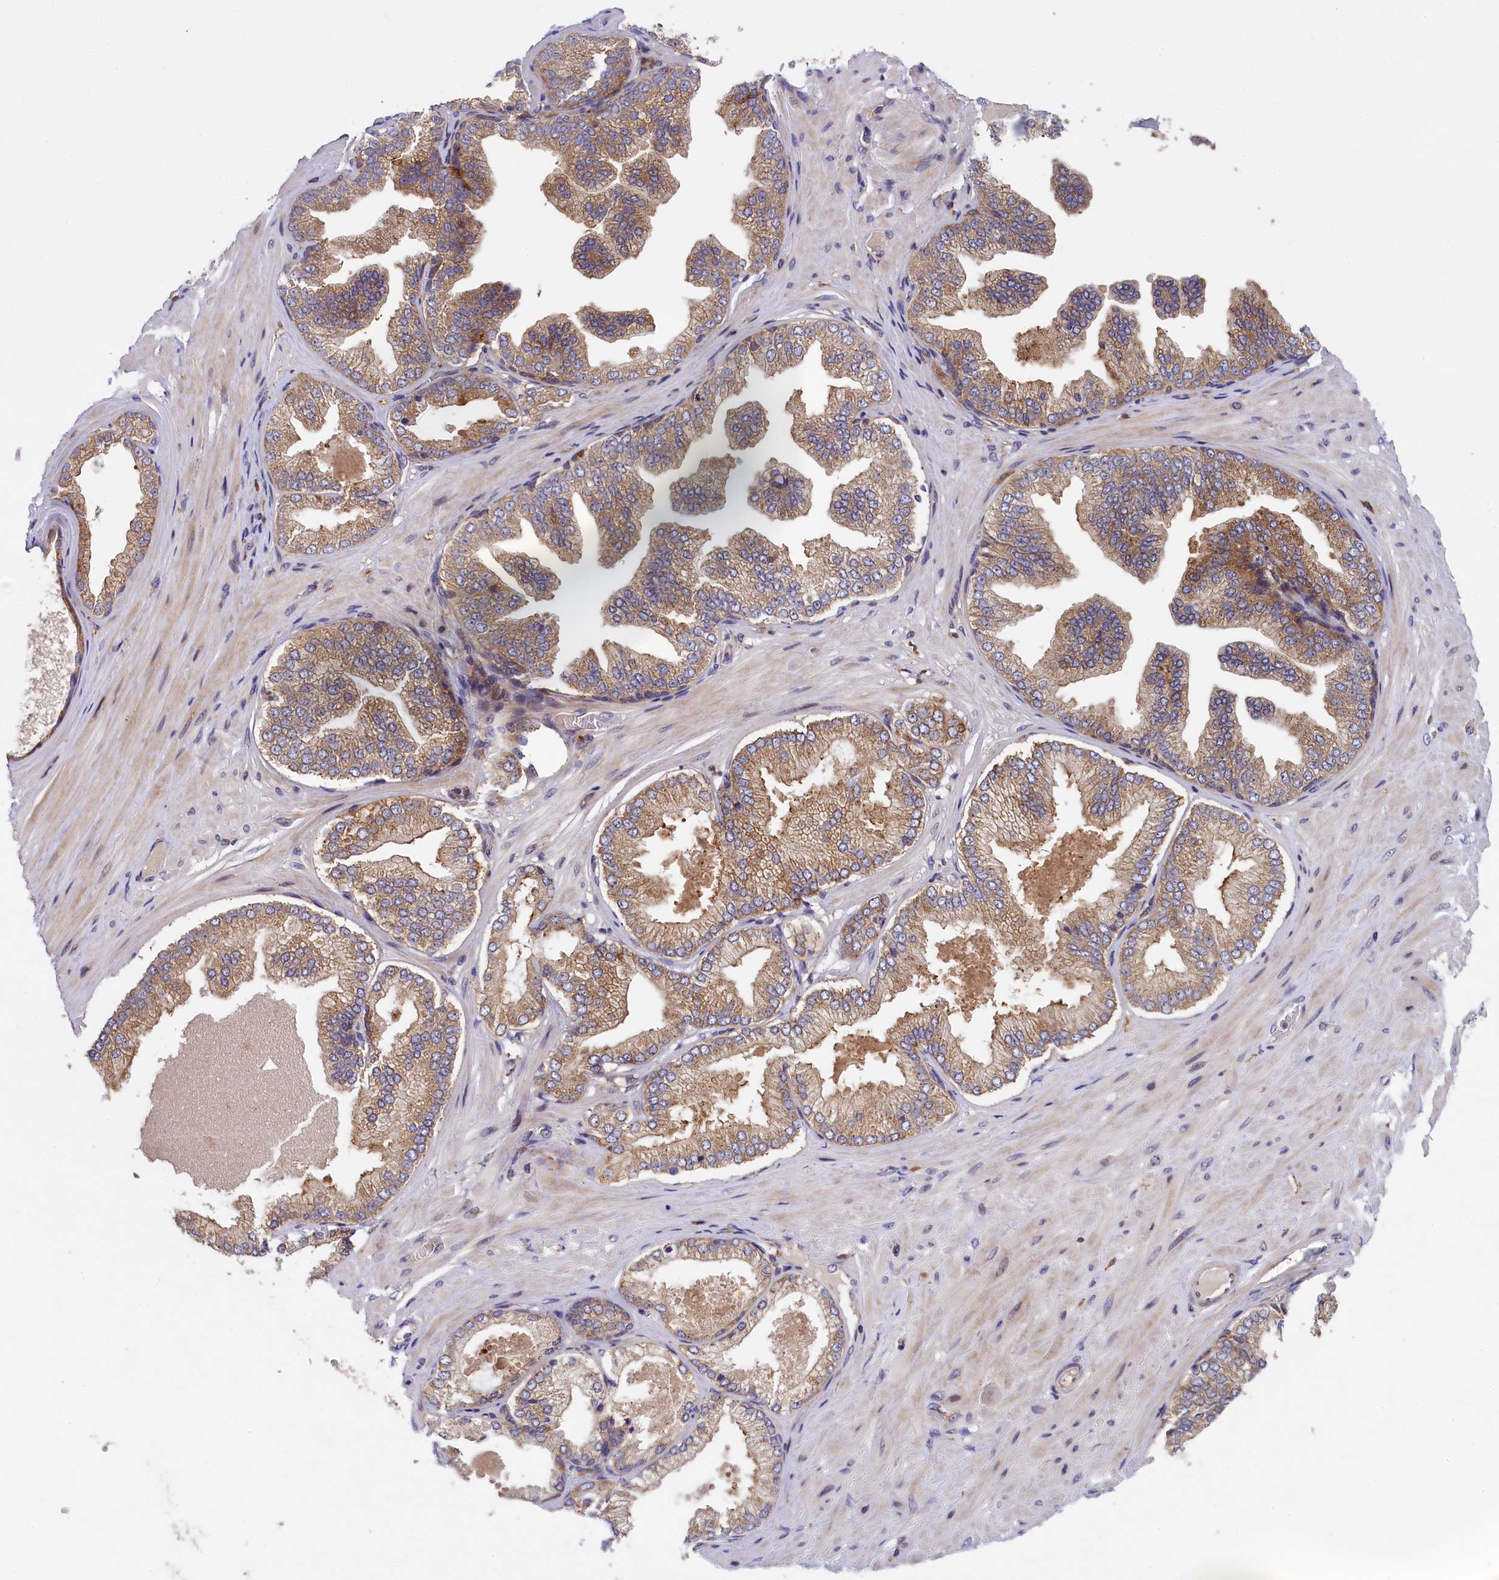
{"staining": {"intensity": "moderate", "quantity": "25%-75%", "location": "cytoplasmic/membranous"}, "tissue": "soft tissue", "cell_type": "Chondrocytes", "image_type": "normal", "snomed": [{"axis": "morphology", "description": "Normal tissue, NOS"}, {"axis": "morphology", "description": "Adenocarcinoma, Low grade"}, {"axis": "topography", "description": "Prostate"}, {"axis": "topography", "description": "Peripheral nerve tissue"}], "caption": "This micrograph demonstrates unremarkable soft tissue stained with immunohistochemistry to label a protein in brown. The cytoplasmic/membranous of chondrocytes show moderate positivity for the protein. Nuclei are counter-stained blue.", "gene": "NAIP", "patient": {"sex": "male", "age": 63}}